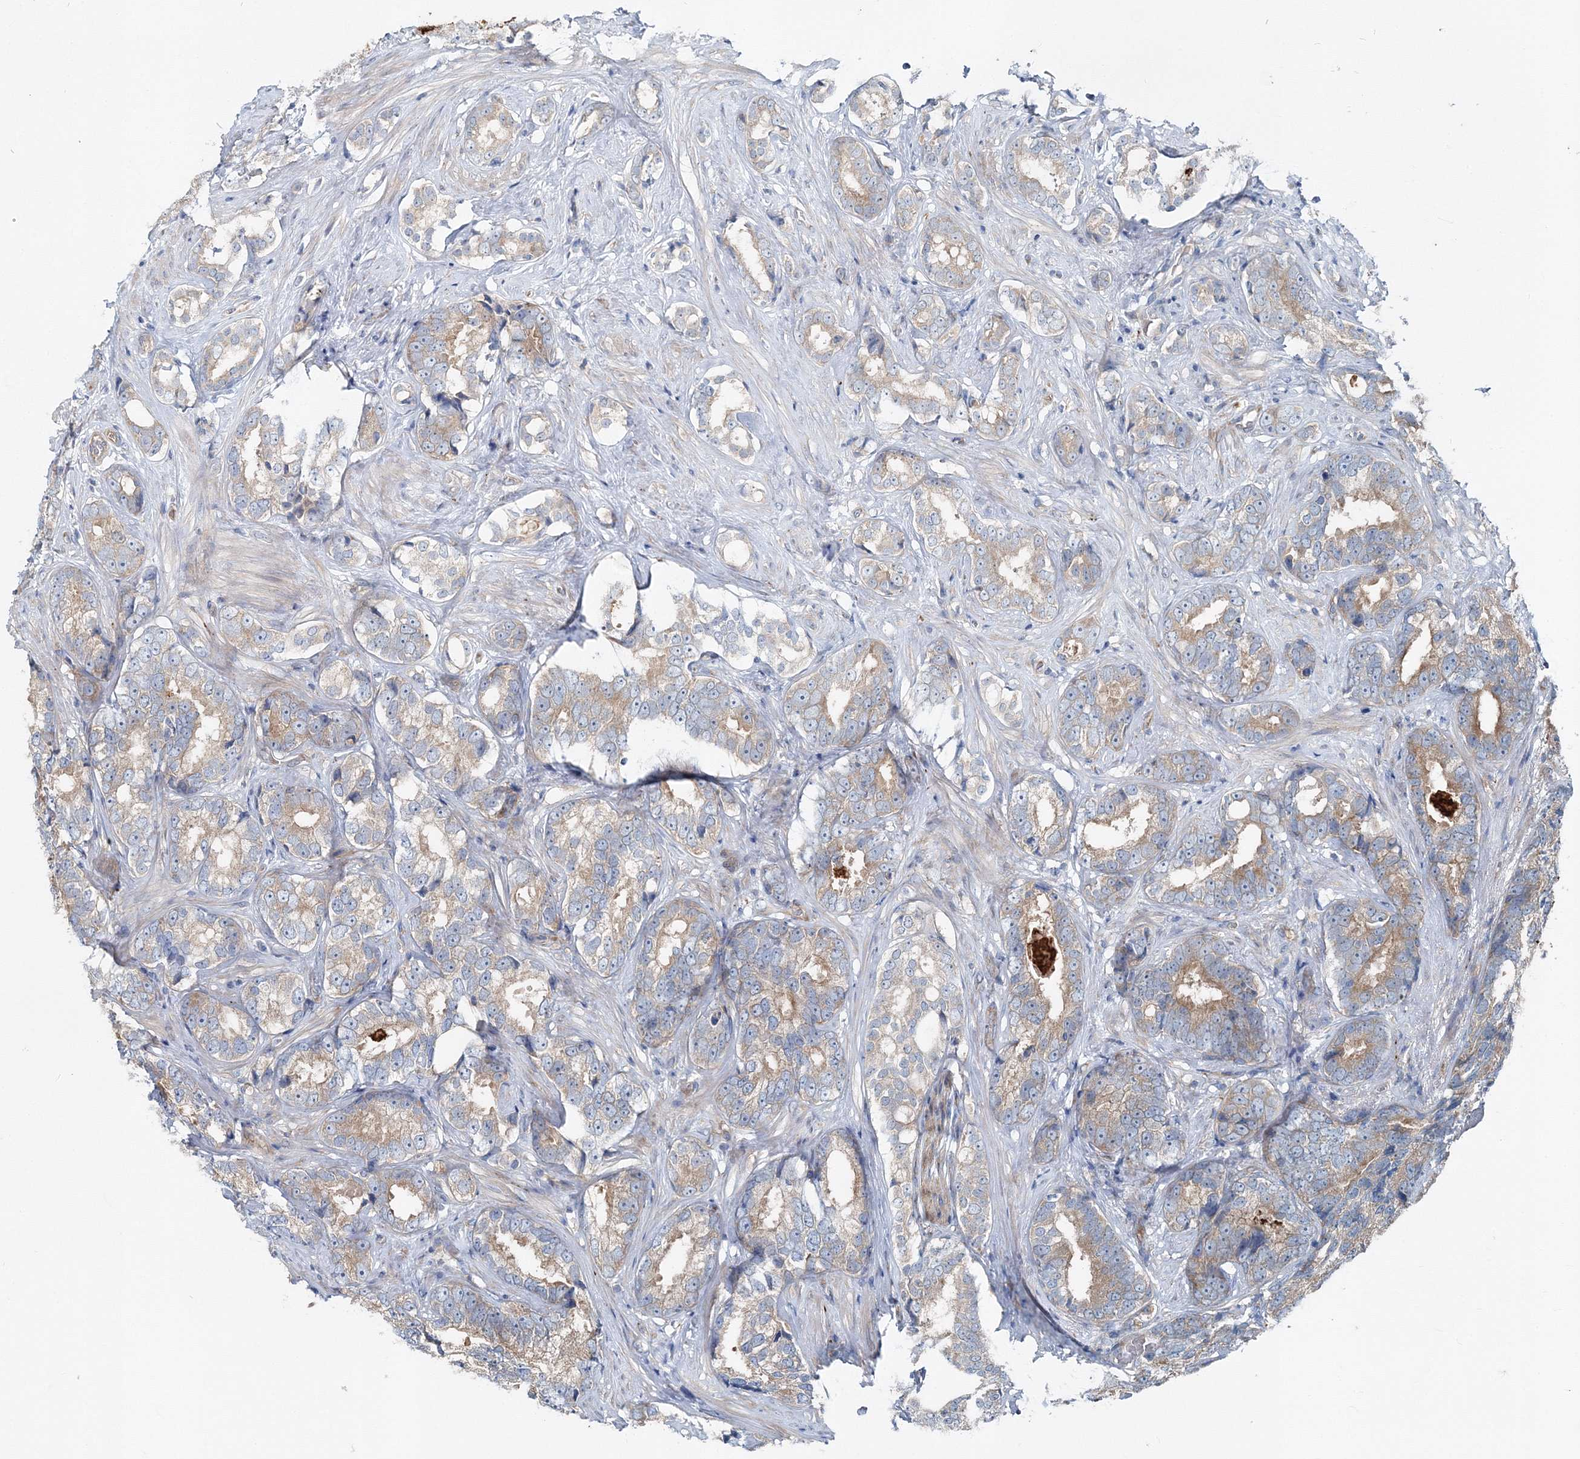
{"staining": {"intensity": "moderate", "quantity": "25%-75%", "location": "cytoplasmic/membranous"}, "tissue": "prostate cancer", "cell_type": "Tumor cells", "image_type": "cancer", "snomed": [{"axis": "morphology", "description": "Adenocarcinoma, High grade"}, {"axis": "topography", "description": "Prostate"}], "caption": "Tumor cells display medium levels of moderate cytoplasmic/membranous expression in about 25%-75% of cells in prostate cancer.", "gene": "MPHOSPH9", "patient": {"sex": "male", "age": 66}}